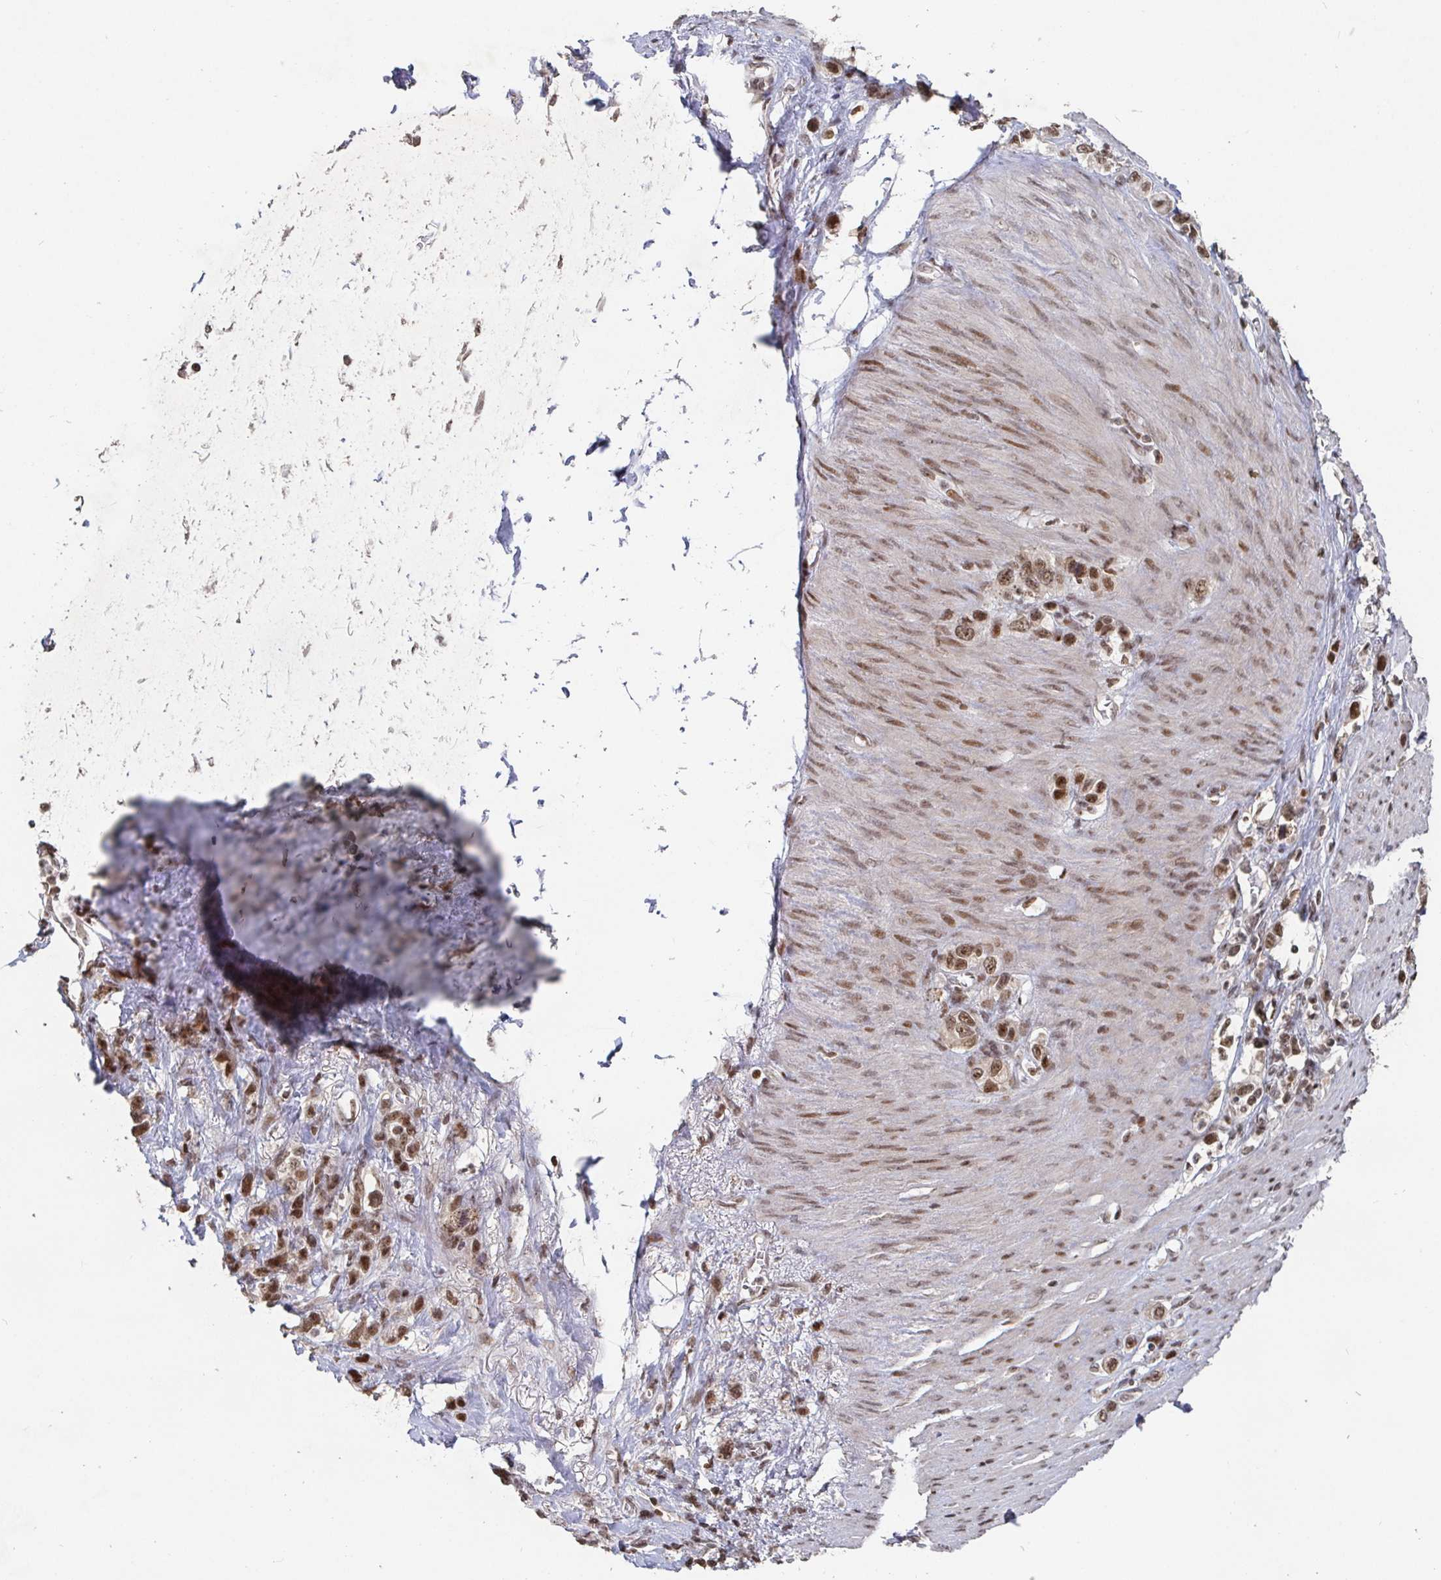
{"staining": {"intensity": "moderate", "quantity": ">75%", "location": "nuclear"}, "tissue": "stomach cancer", "cell_type": "Tumor cells", "image_type": "cancer", "snomed": [{"axis": "morphology", "description": "Adenocarcinoma, NOS"}, {"axis": "topography", "description": "Stomach"}], "caption": "Immunohistochemistry (IHC) histopathology image of stomach adenocarcinoma stained for a protein (brown), which shows medium levels of moderate nuclear expression in about >75% of tumor cells.", "gene": "ZDHHC12", "patient": {"sex": "female", "age": 65}}